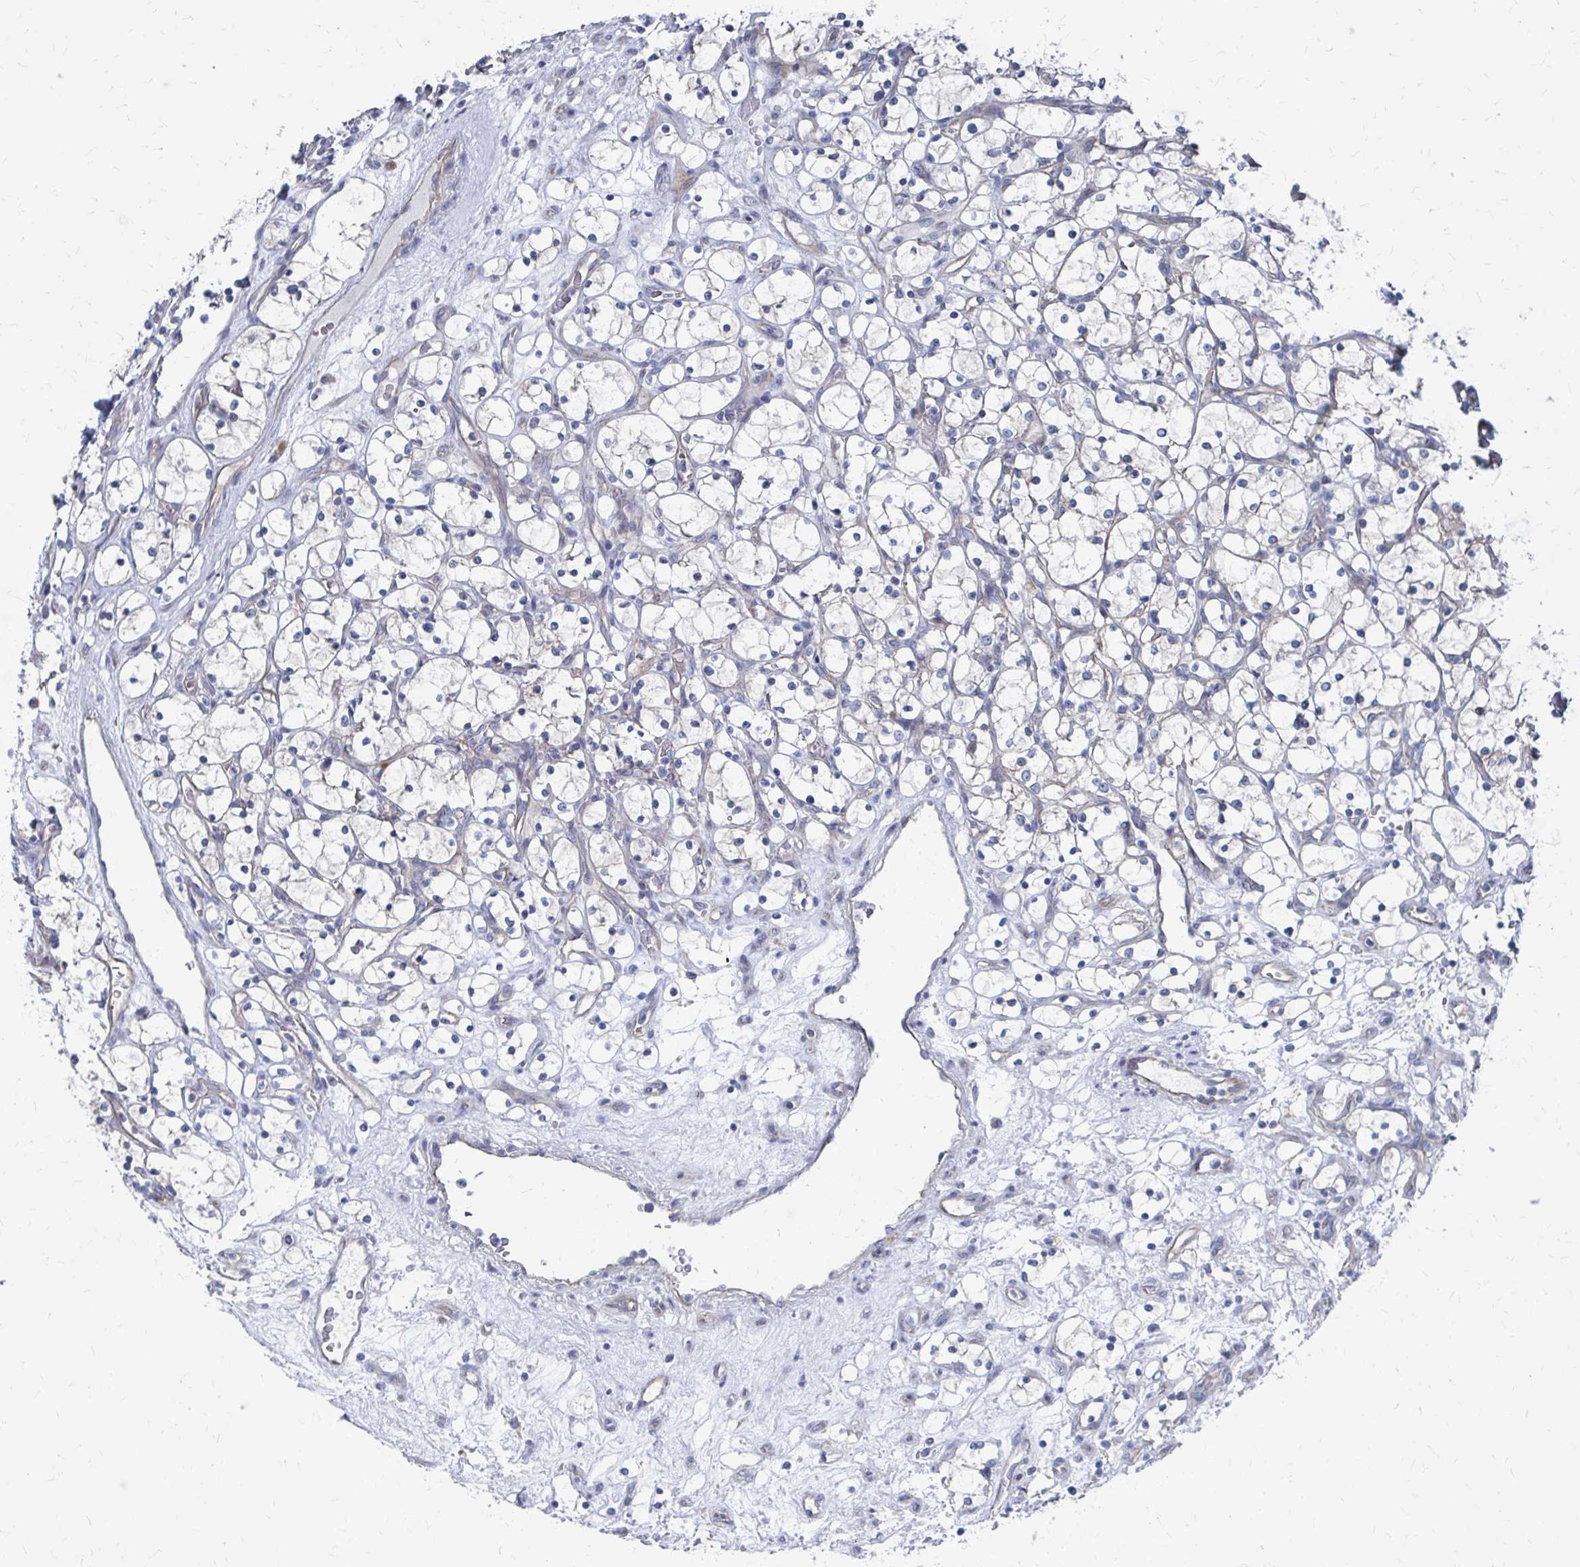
{"staining": {"intensity": "negative", "quantity": "none", "location": "none"}, "tissue": "renal cancer", "cell_type": "Tumor cells", "image_type": "cancer", "snomed": [{"axis": "morphology", "description": "Adenocarcinoma, NOS"}, {"axis": "topography", "description": "Kidney"}], "caption": "Human renal adenocarcinoma stained for a protein using immunohistochemistry (IHC) exhibits no expression in tumor cells.", "gene": "PLEKHG7", "patient": {"sex": "female", "age": 69}}